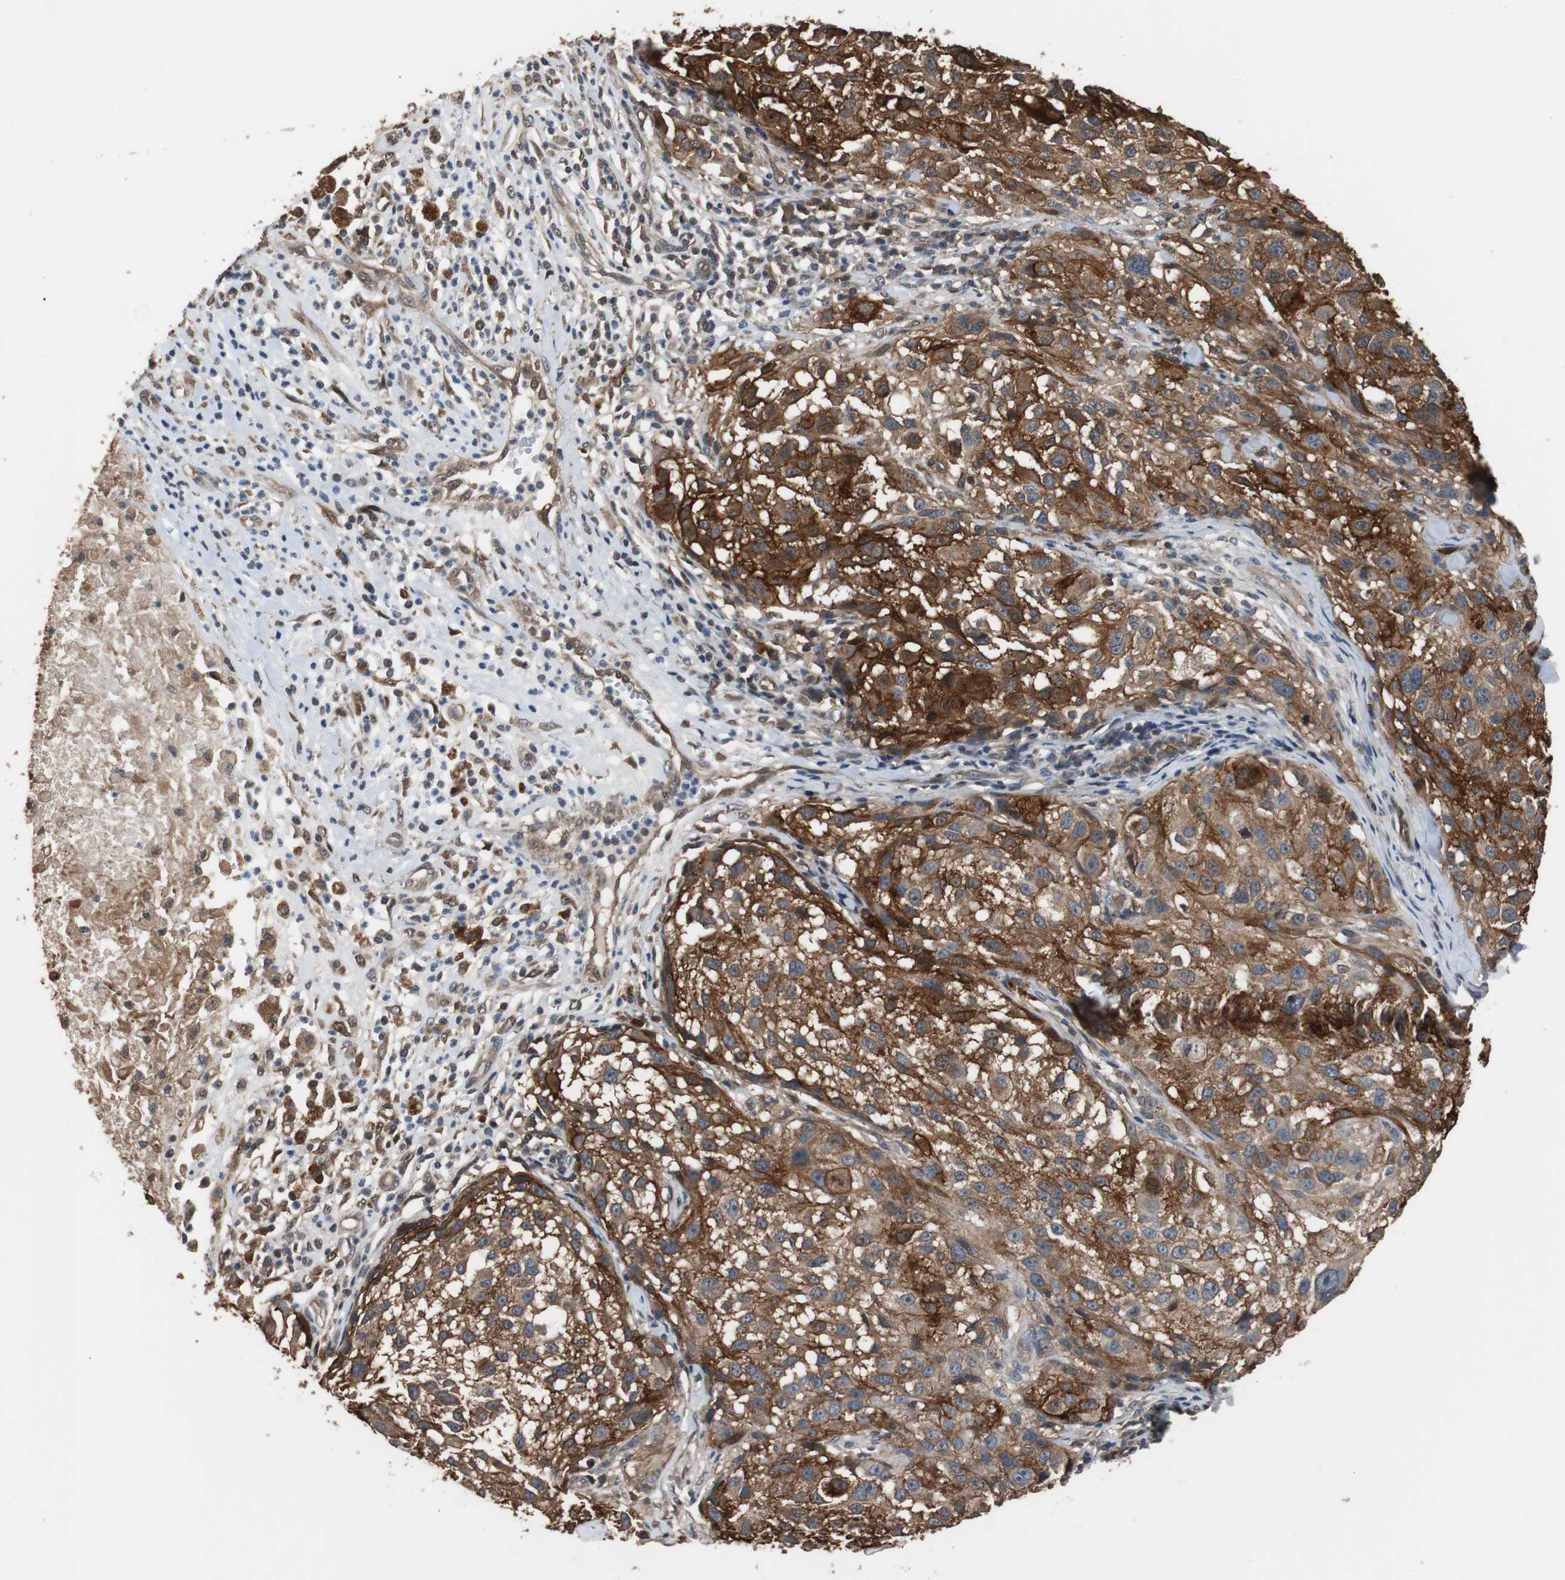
{"staining": {"intensity": "strong", "quantity": ">75%", "location": "cytoplasmic/membranous"}, "tissue": "melanoma", "cell_type": "Tumor cells", "image_type": "cancer", "snomed": [{"axis": "morphology", "description": "Necrosis, NOS"}, {"axis": "morphology", "description": "Malignant melanoma, NOS"}, {"axis": "topography", "description": "Skin"}], "caption": "A micrograph of human malignant melanoma stained for a protein reveals strong cytoplasmic/membranous brown staining in tumor cells.", "gene": "NDRG1", "patient": {"sex": "female", "age": 87}}